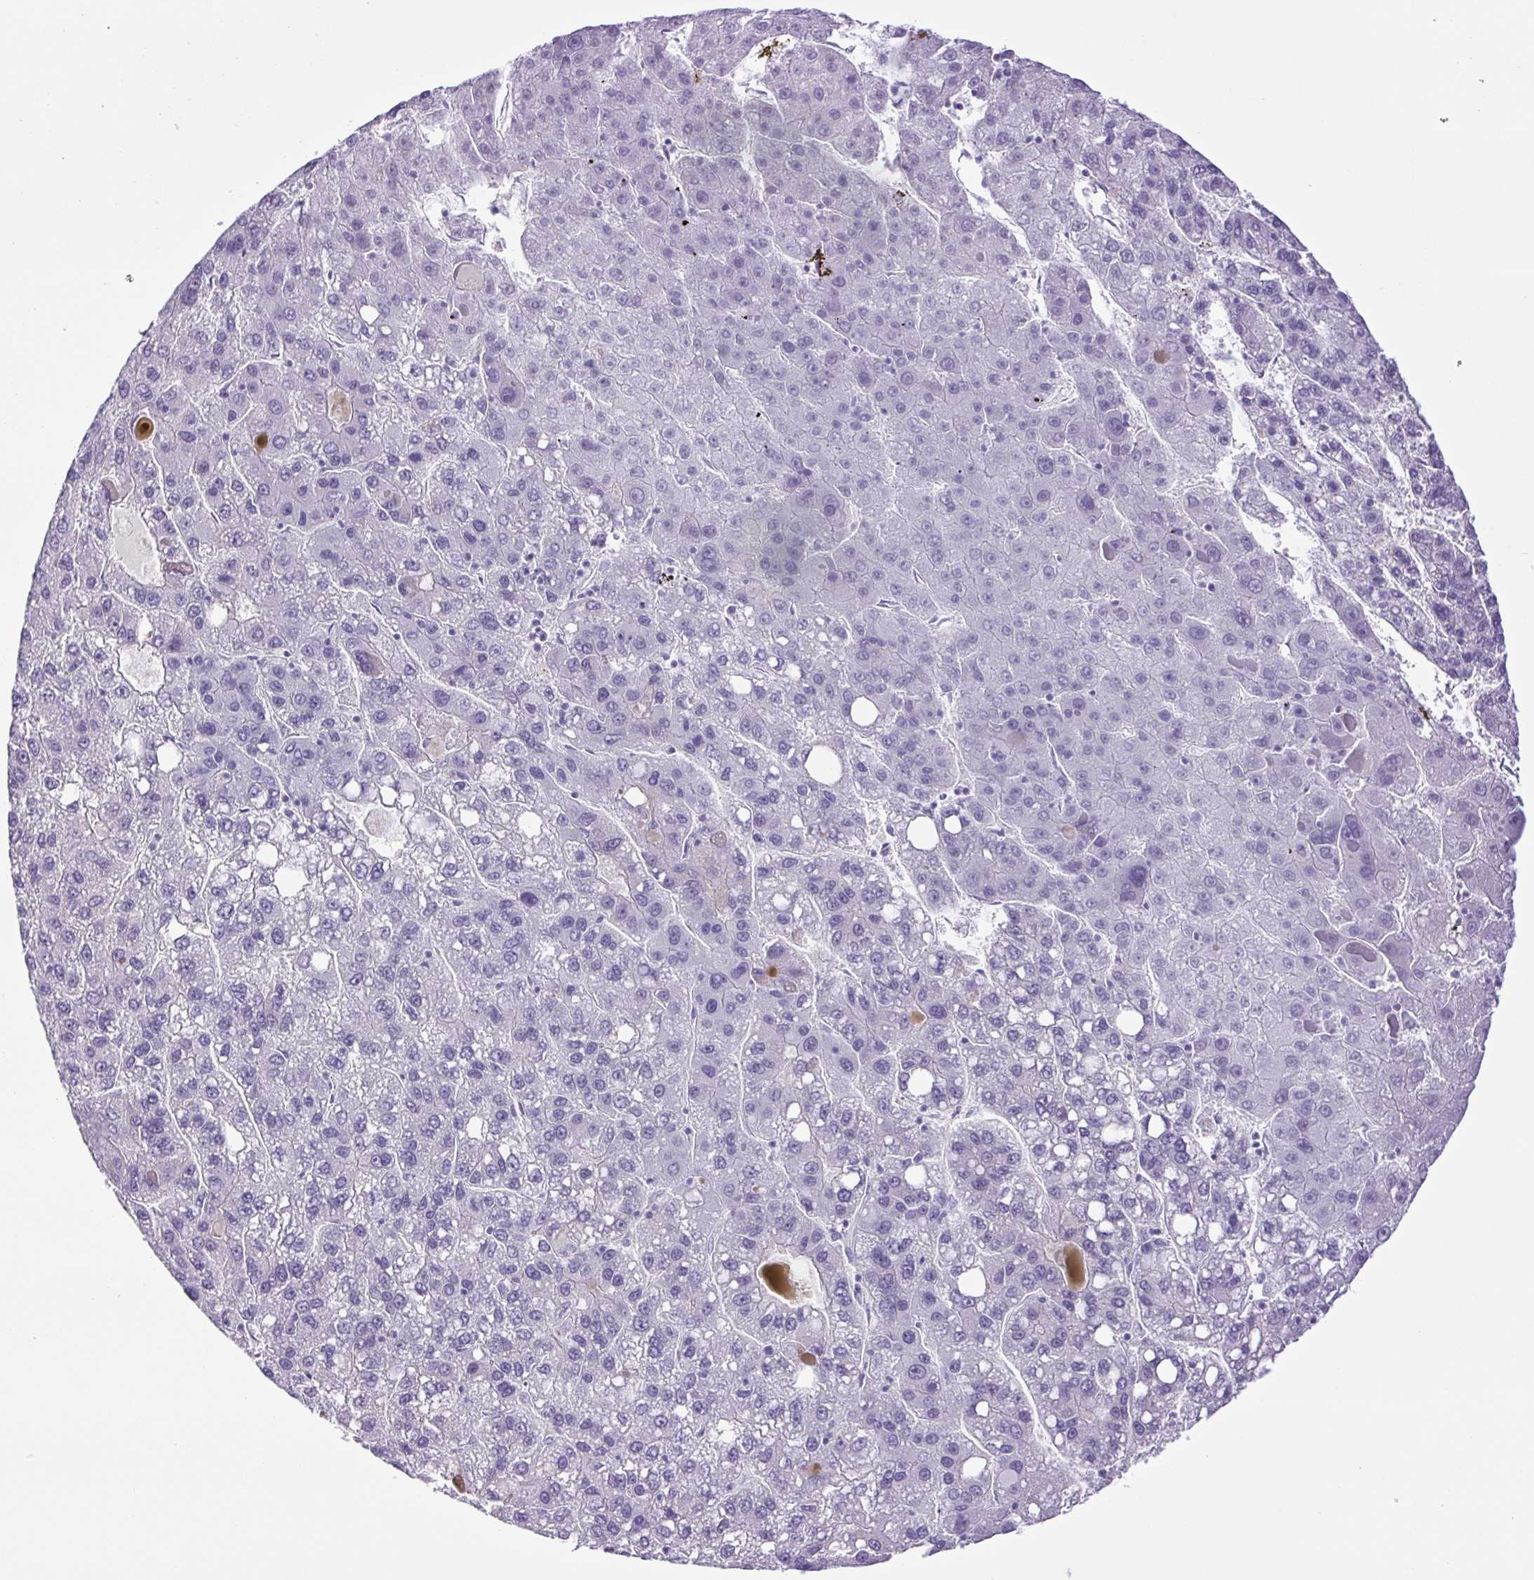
{"staining": {"intensity": "negative", "quantity": "none", "location": "none"}, "tissue": "liver cancer", "cell_type": "Tumor cells", "image_type": "cancer", "snomed": [{"axis": "morphology", "description": "Carcinoma, Hepatocellular, NOS"}, {"axis": "topography", "description": "Liver"}], "caption": "The IHC micrograph has no significant staining in tumor cells of hepatocellular carcinoma (liver) tissue.", "gene": "CDSN", "patient": {"sex": "female", "age": 82}}